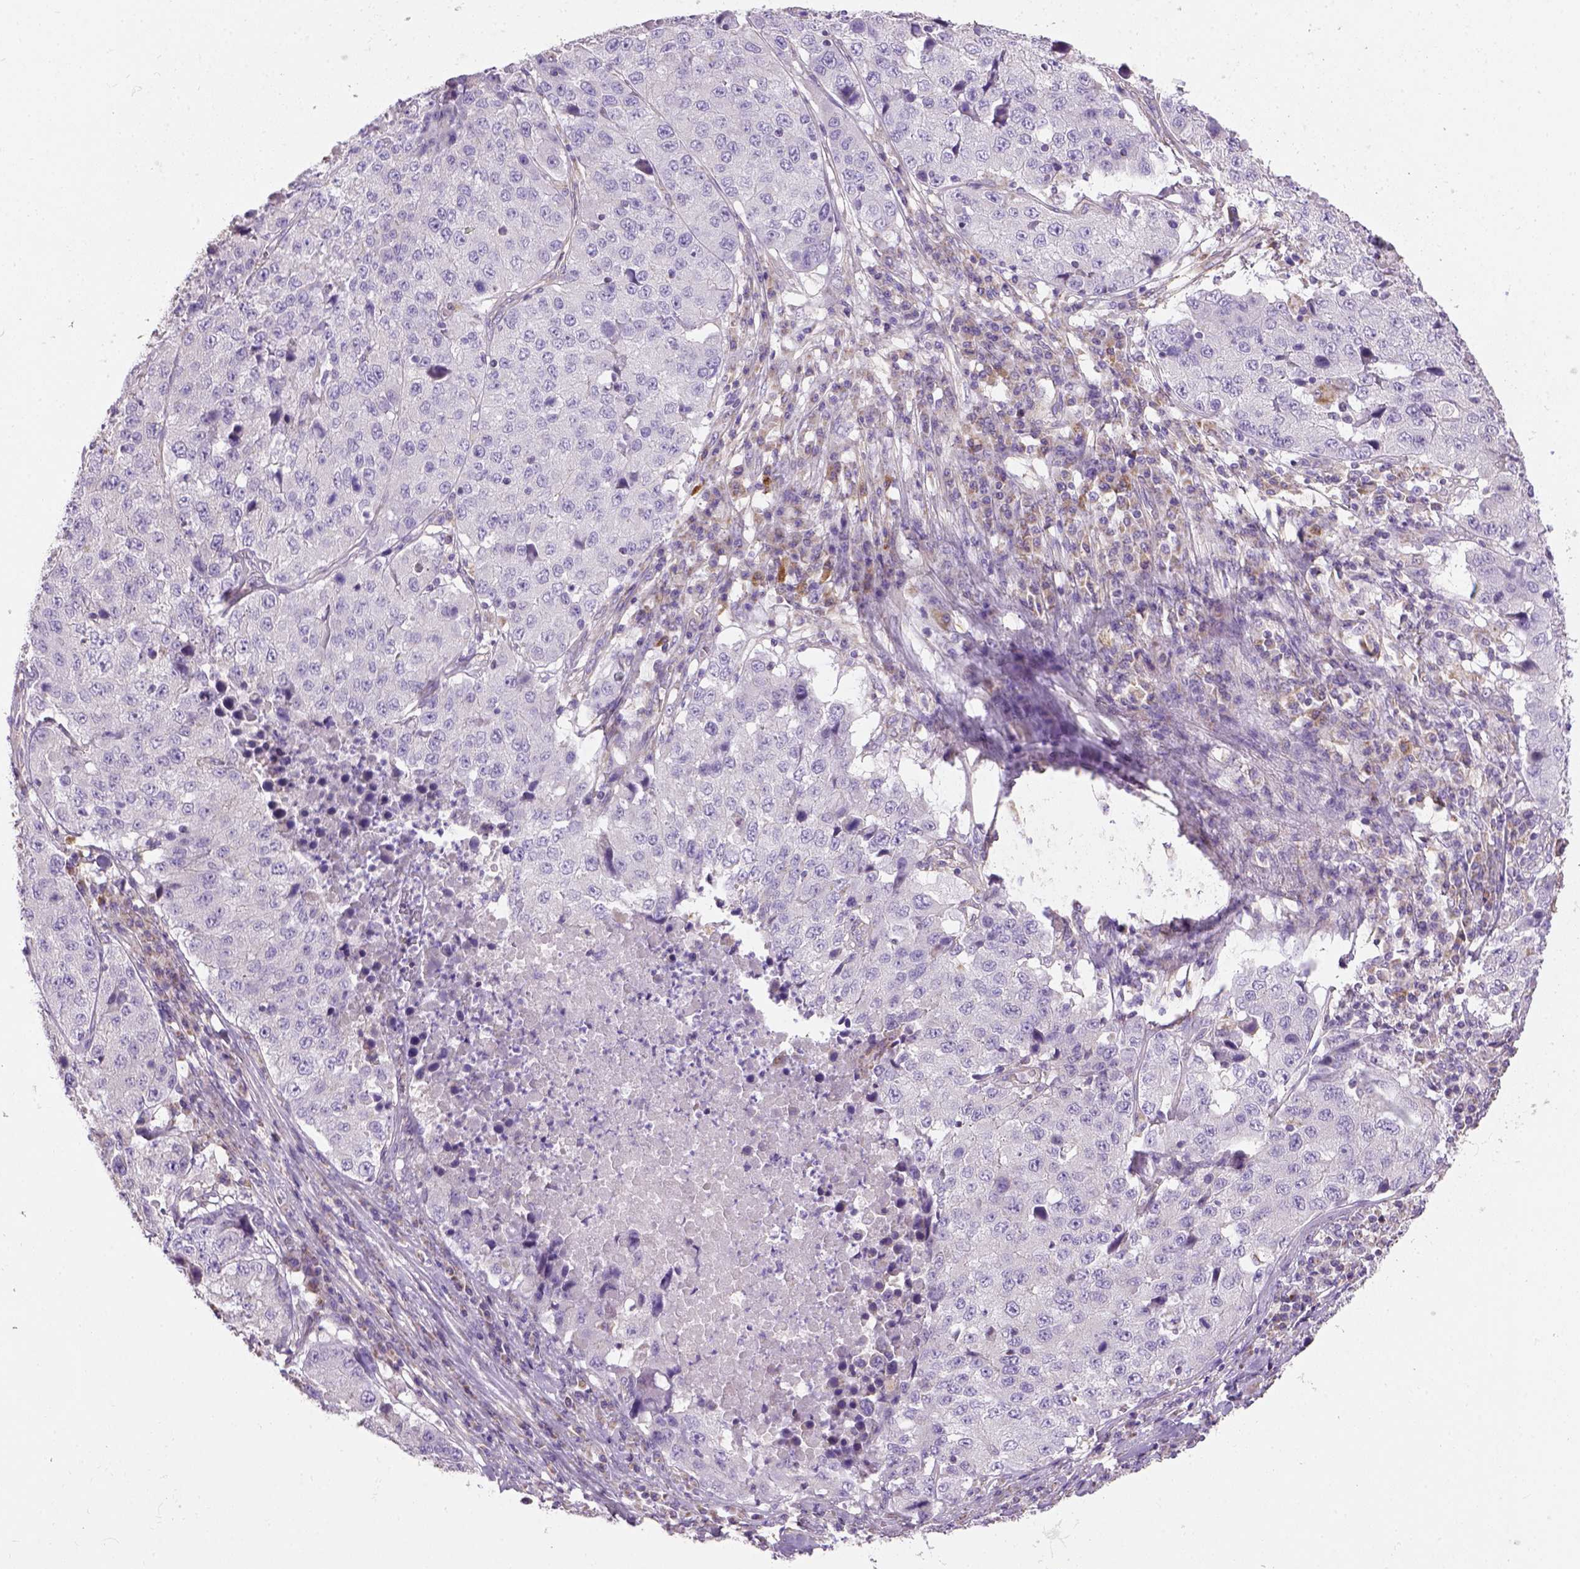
{"staining": {"intensity": "negative", "quantity": "none", "location": "none"}, "tissue": "stomach cancer", "cell_type": "Tumor cells", "image_type": "cancer", "snomed": [{"axis": "morphology", "description": "Adenocarcinoma, NOS"}, {"axis": "topography", "description": "Stomach"}], "caption": "Tumor cells show no significant staining in stomach adenocarcinoma.", "gene": "HTRA1", "patient": {"sex": "male", "age": 71}}